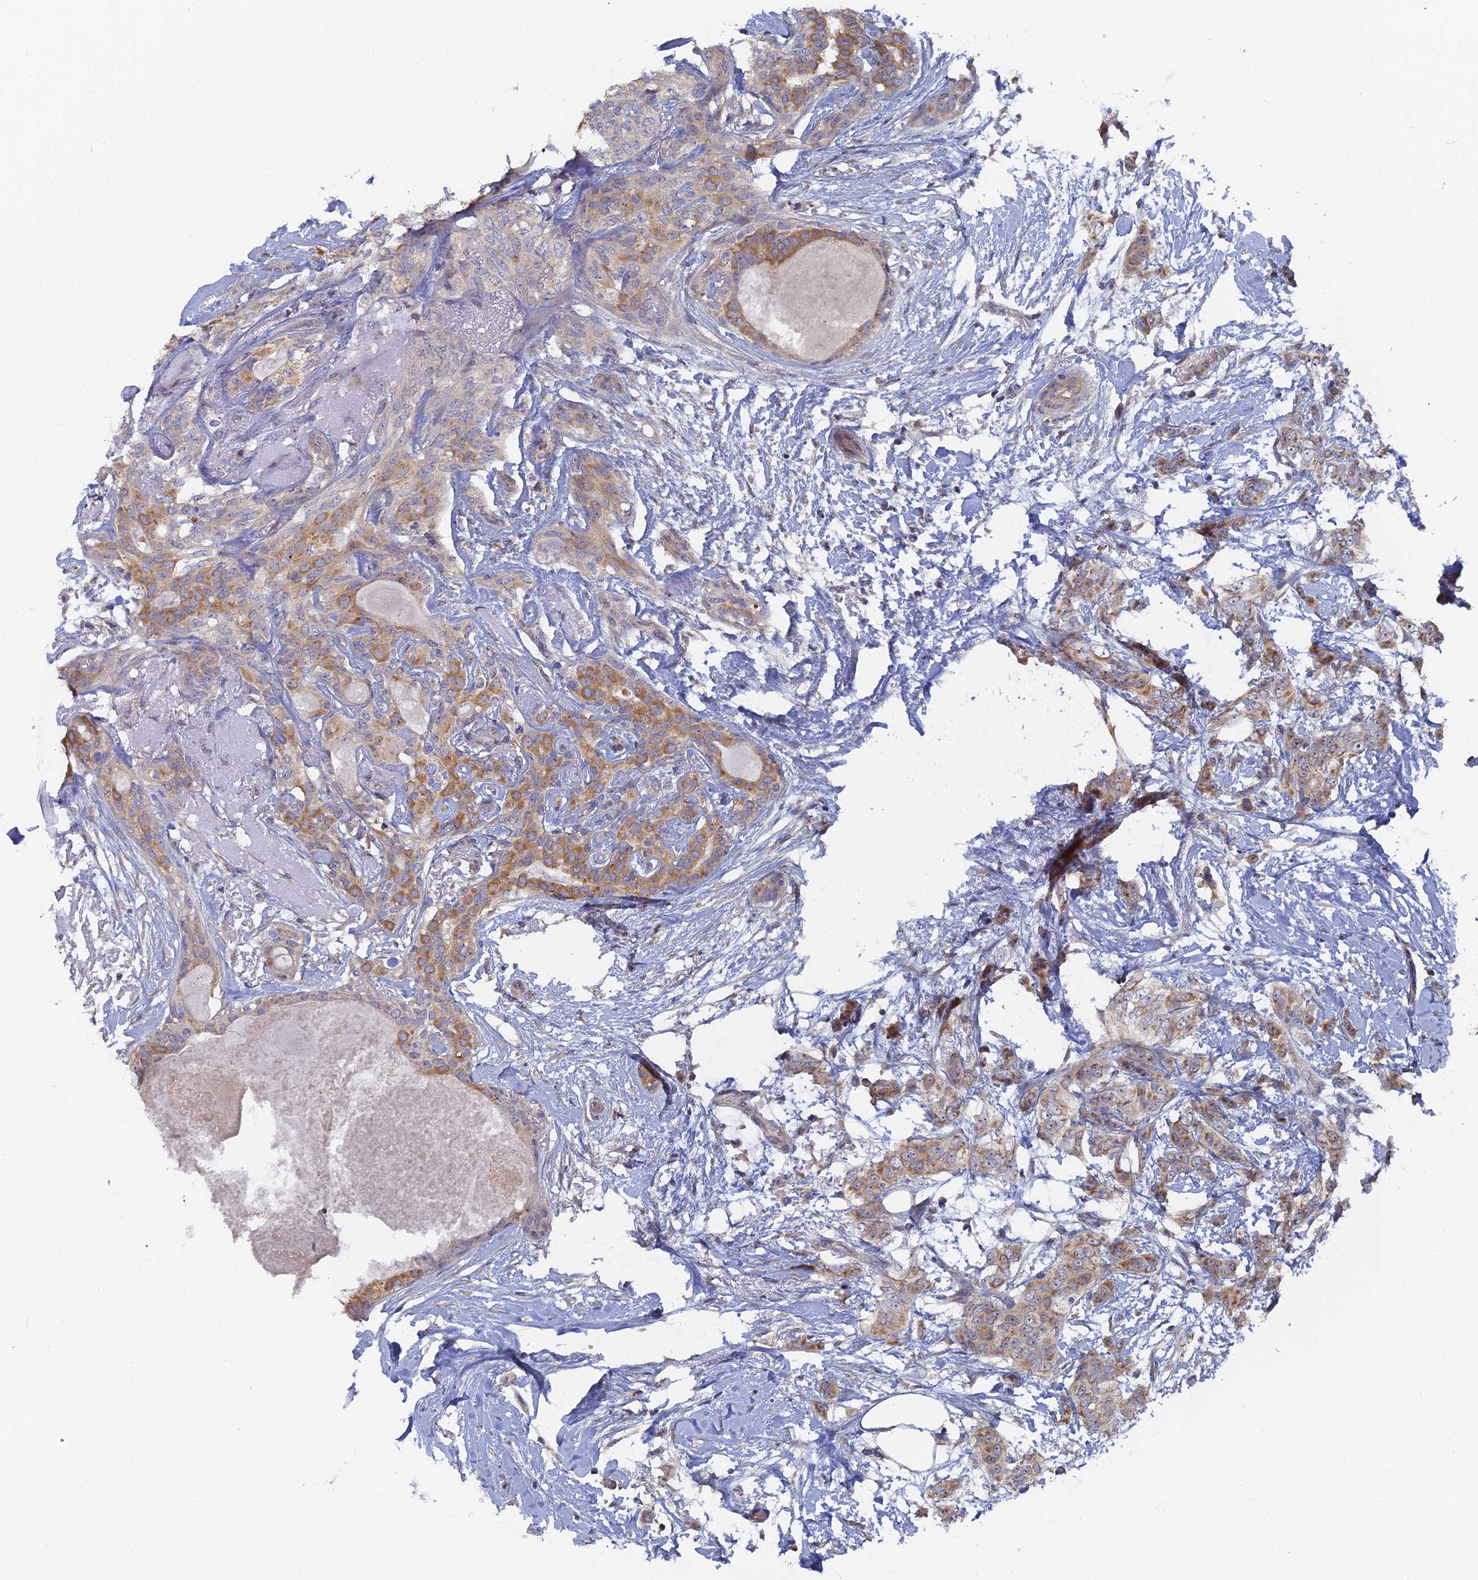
{"staining": {"intensity": "moderate", "quantity": "25%-75%", "location": "cytoplasmic/membranous"}, "tissue": "breast cancer", "cell_type": "Tumor cells", "image_type": "cancer", "snomed": [{"axis": "morphology", "description": "Duct carcinoma"}, {"axis": "topography", "description": "Breast"}], "caption": "Approximately 25%-75% of tumor cells in human breast cancer reveal moderate cytoplasmic/membranous protein positivity as visualized by brown immunohistochemical staining.", "gene": "MIGA2", "patient": {"sex": "female", "age": 72}}